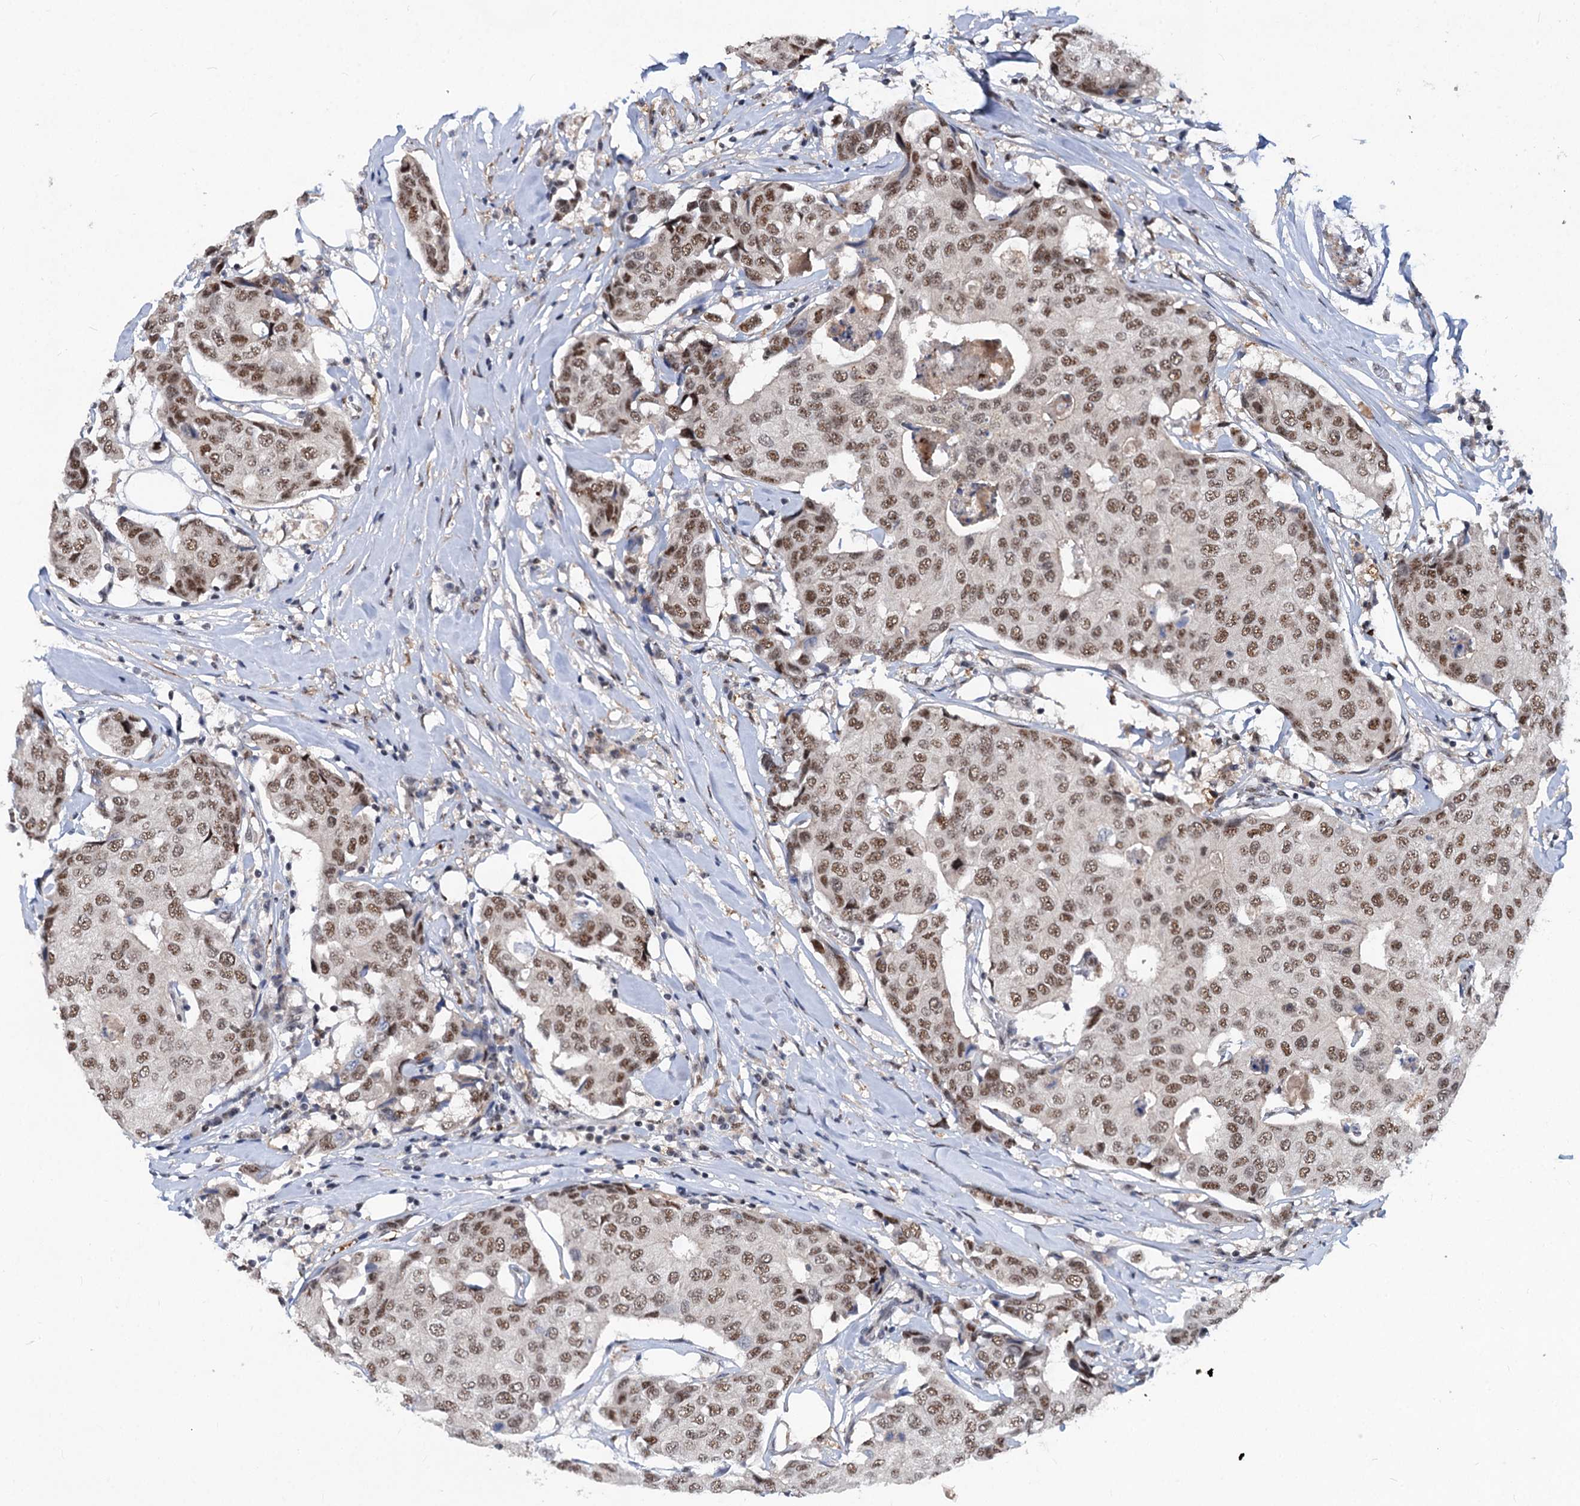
{"staining": {"intensity": "moderate", "quantity": ">75%", "location": "nuclear"}, "tissue": "breast cancer", "cell_type": "Tumor cells", "image_type": "cancer", "snomed": [{"axis": "morphology", "description": "Duct carcinoma"}, {"axis": "topography", "description": "Breast"}], "caption": "Approximately >75% of tumor cells in human breast cancer (infiltrating ductal carcinoma) exhibit moderate nuclear protein positivity as visualized by brown immunohistochemical staining.", "gene": "PHF8", "patient": {"sex": "female", "age": 80}}